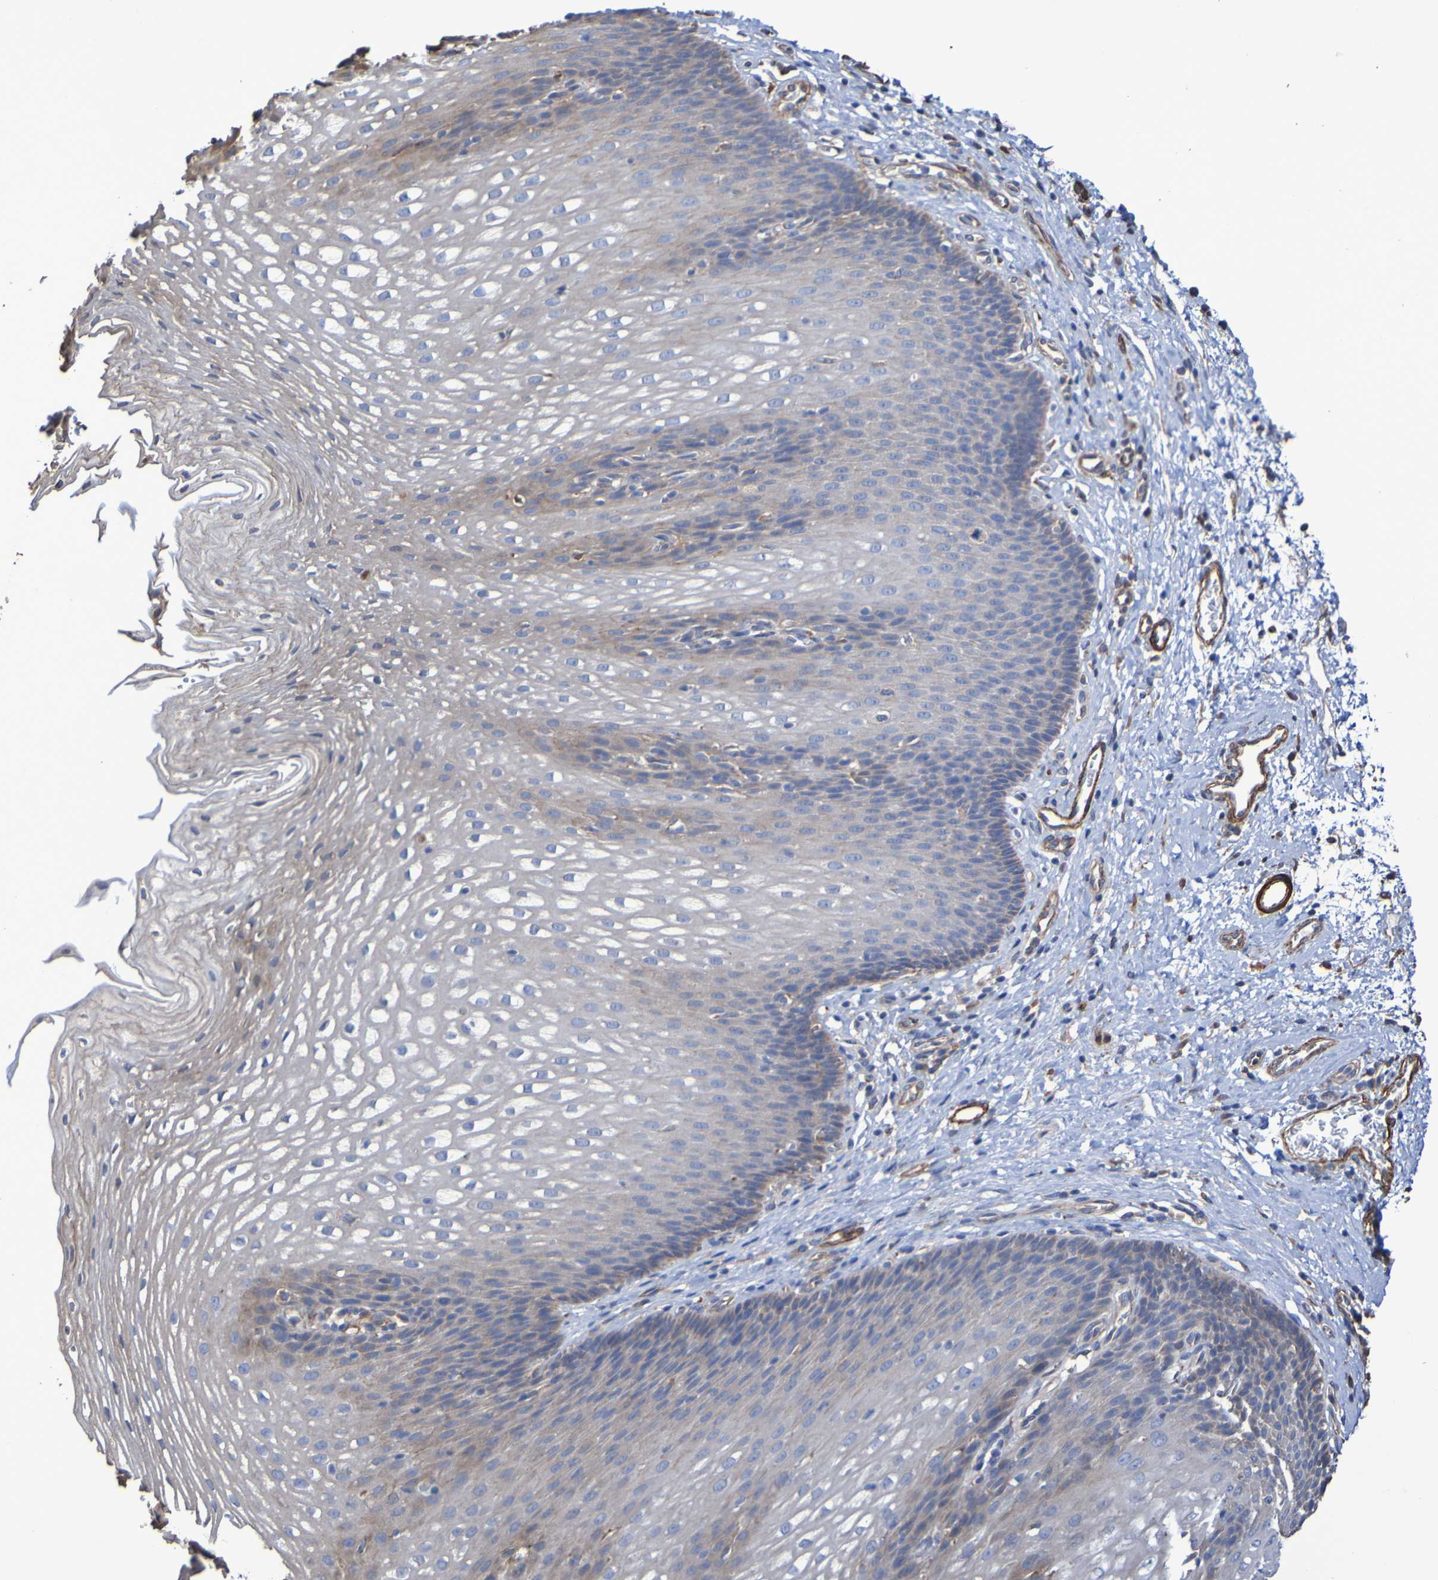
{"staining": {"intensity": "weak", "quantity": "<25%", "location": "cytoplasmic/membranous"}, "tissue": "esophagus", "cell_type": "Squamous epithelial cells", "image_type": "normal", "snomed": [{"axis": "morphology", "description": "Normal tissue, NOS"}, {"axis": "topography", "description": "Esophagus"}], "caption": "Immunohistochemical staining of normal esophagus reveals no significant expression in squamous epithelial cells.", "gene": "RAB11A", "patient": {"sex": "male", "age": 48}}